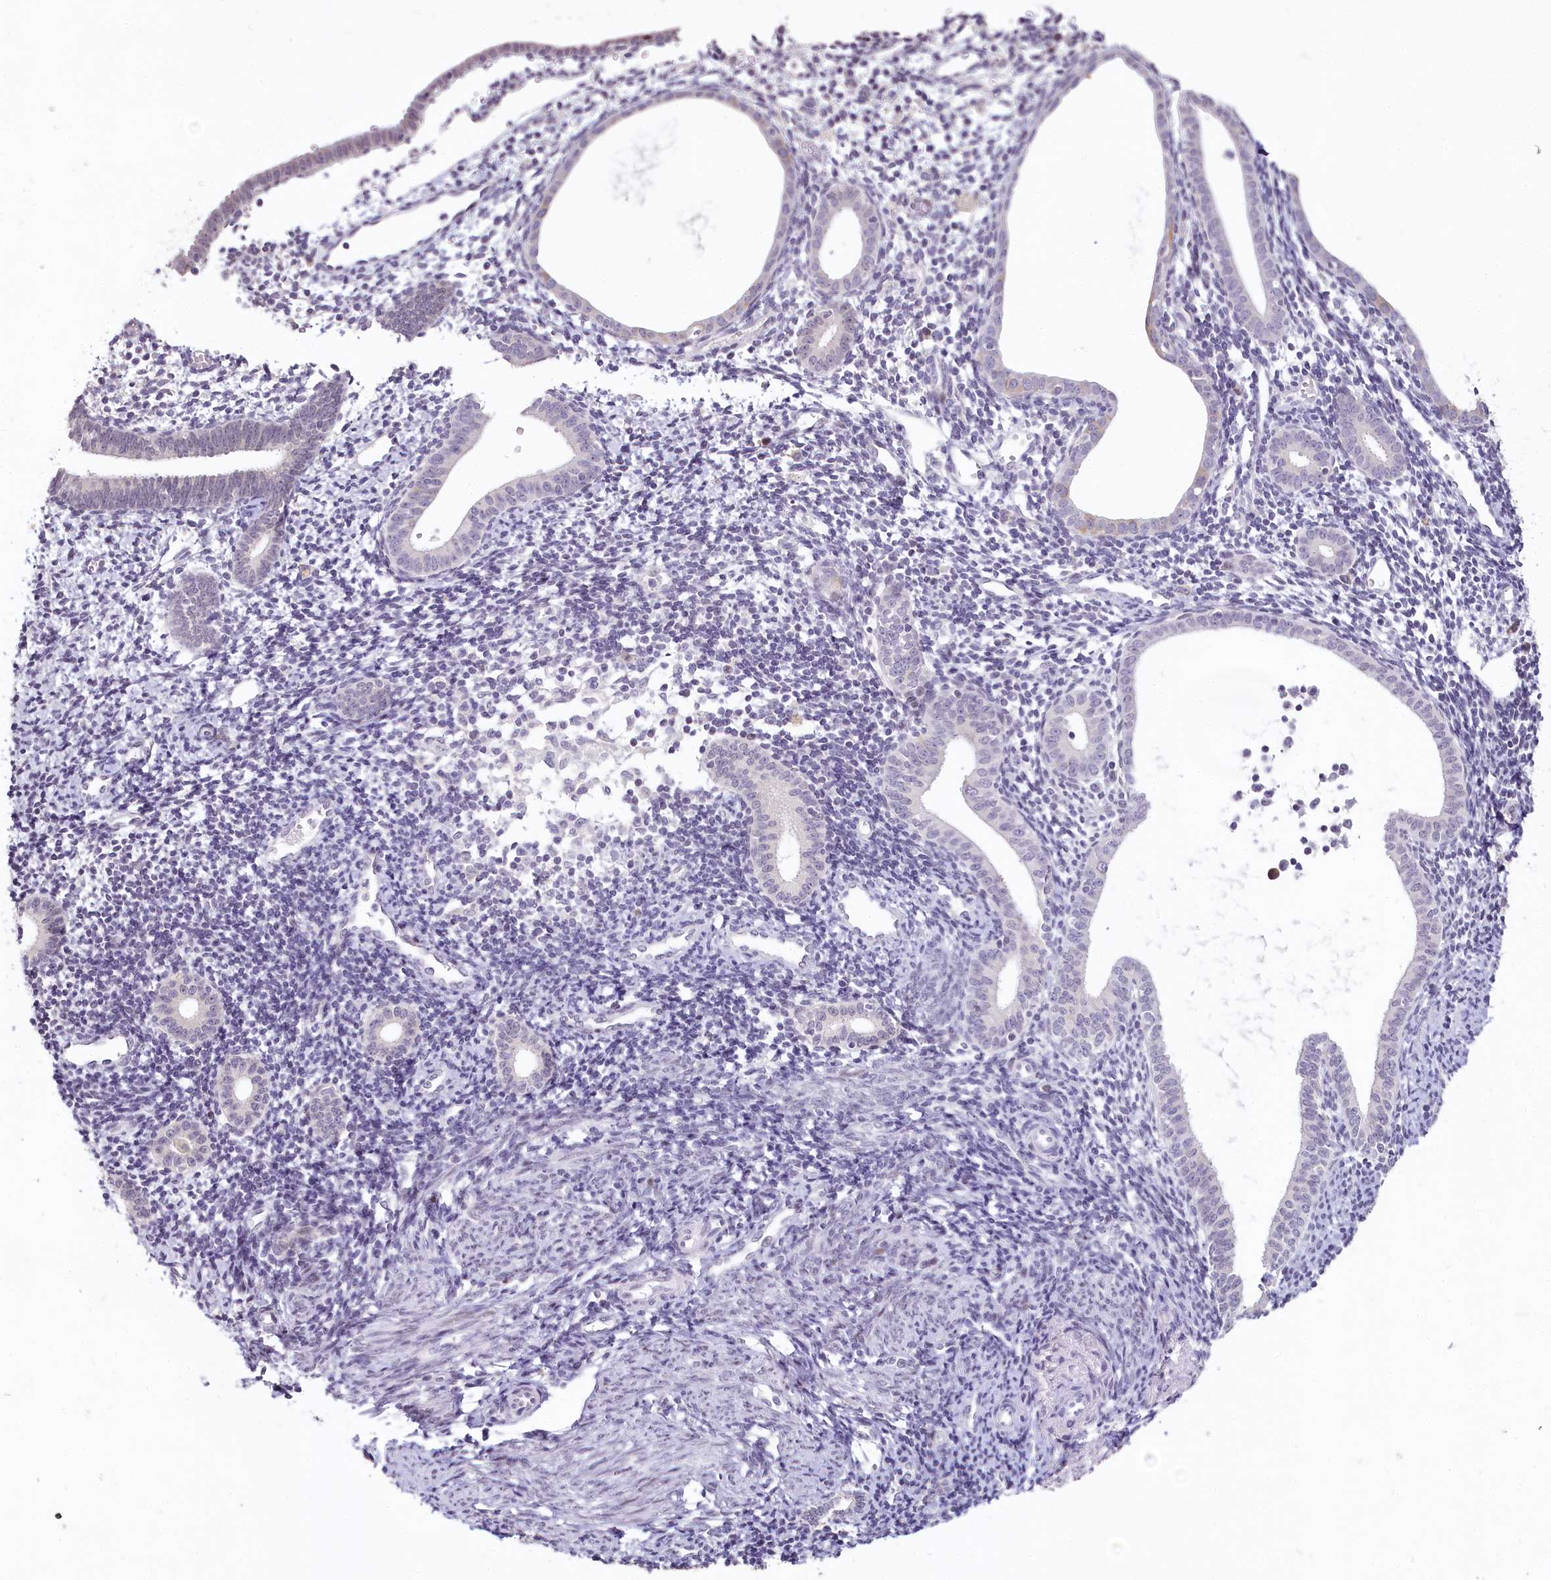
{"staining": {"intensity": "negative", "quantity": "none", "location": "none"}, "tissue": "endometrium", "cell_type": "Cells in endometrial stroma", "image_type": "normal", "snomed": [{"axis": "morphology", "description": "Normal tissue, NOS"}, {"axis": "topography", "description": "Endometrium"}], "caption": "A high-resolution histopathology image shows IHC staining of normal endometrium, which exhibits no significant positivity in cells in endometrial stroma.", "gene": "HPD", "patient": {"sex": "female", "age": 56}}